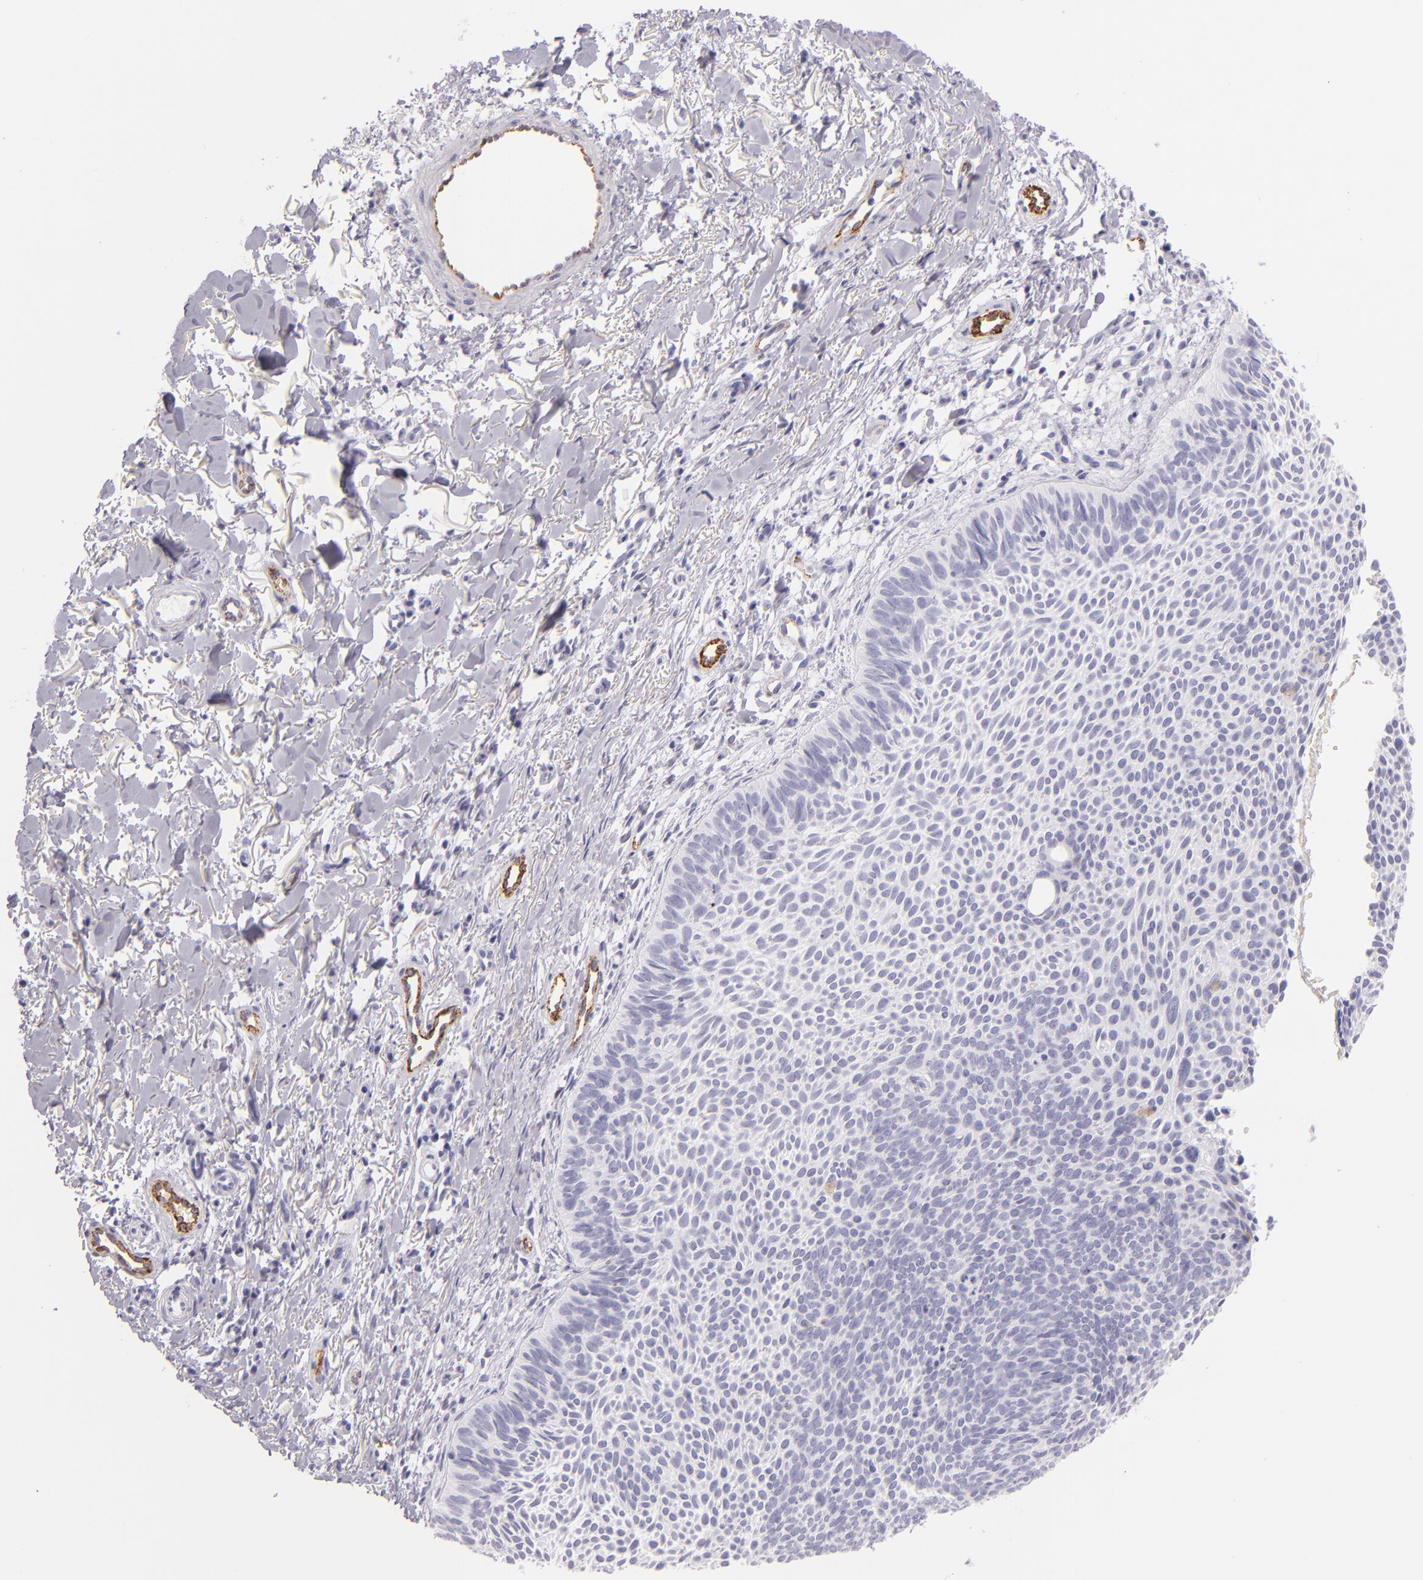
{"staining": {"intensity": "negative", "quantity": "none", "location": "none"}, "tissue": "skin cancer", "cell_type": "Tumor cells", "image_type": "cancer", "snomed": [{"axis": "morphology", "description": "Basal cell carcinoma"}, {"axis": "topography", "description": "Skin"}], "caption": "Human basal cell carcinoma (skin) stained for a protein using immunohistochemistry (IHC) reveals no staining in tumor cells.", "gene": "SELP", "patient": {"sex": "male", "age": 84}}